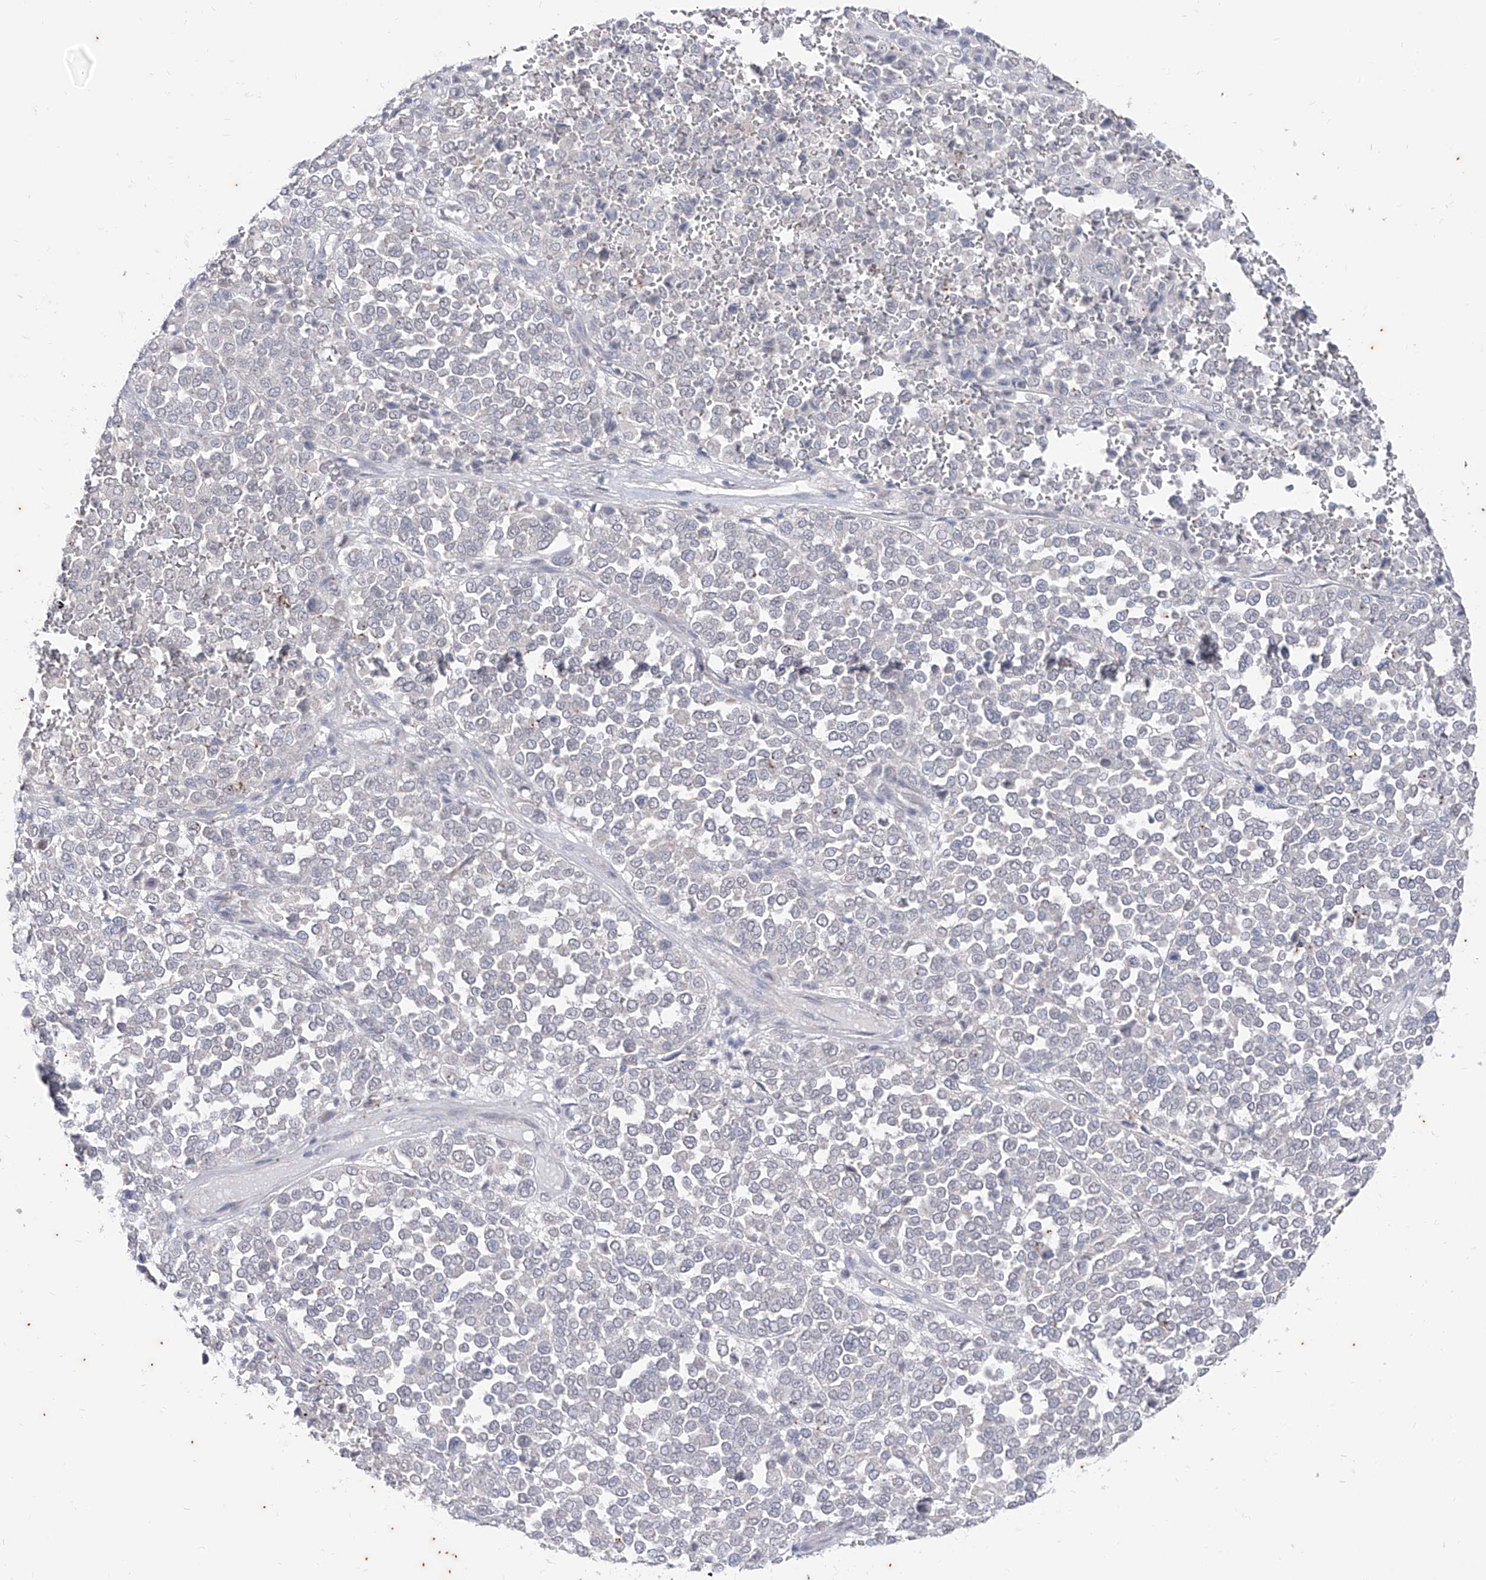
{"staining": {"intensity": "negative", "quantity": "none", "location": "none"}, "tissue": "melanoma", "cell_type": "Tumor cells", "image_type": "cancer", "snomed": [{"axis": "morphology", "description": "Malignant melanoma, Metastatic site"}, {"axis": "topography", "description": "Pancreas"}], "caption": "Tumor cells show no significant protein staining in melanoma.", "gene": "PHF20L1", "patient": {"sex": "female", "age": 30}}